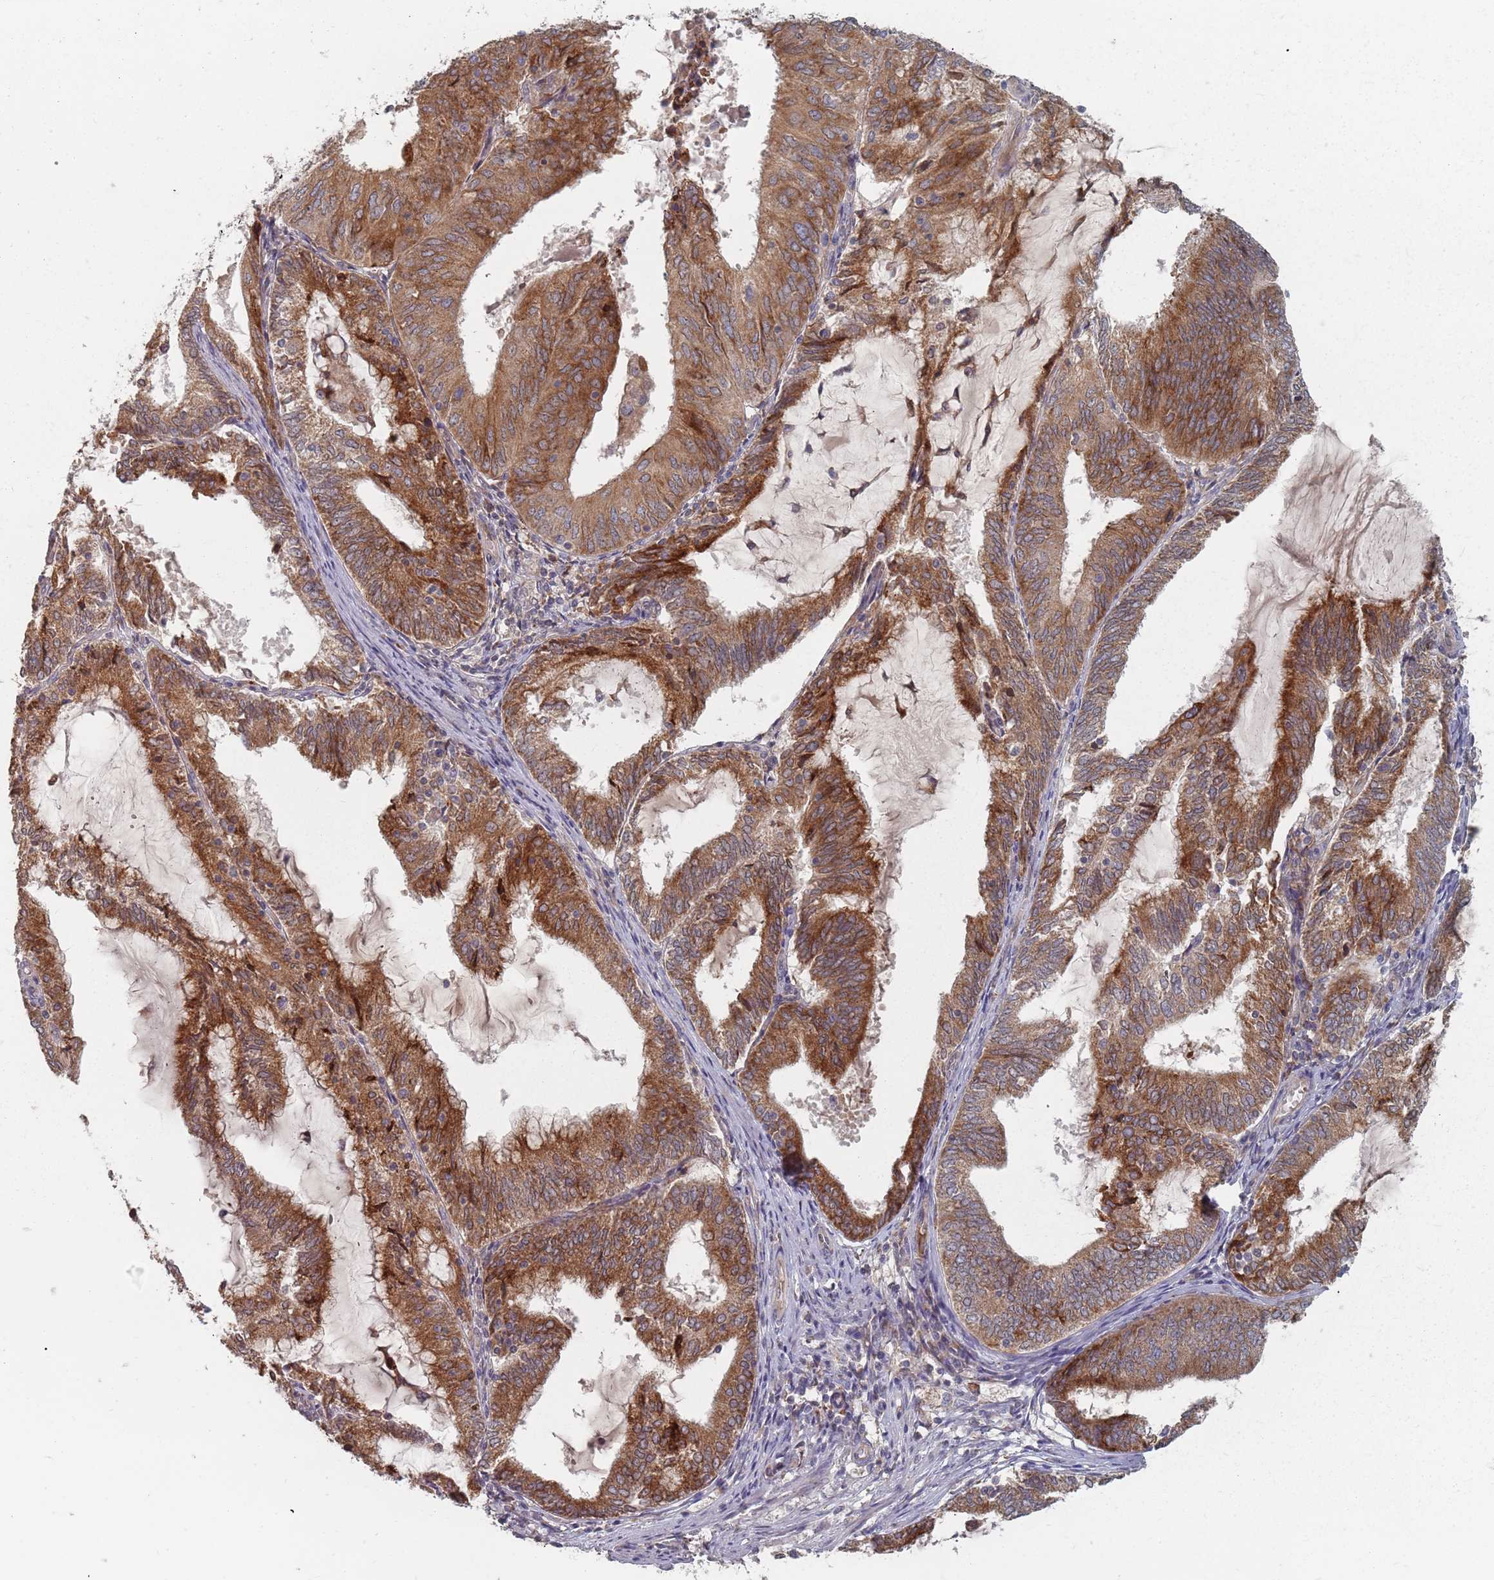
{"staining": {"intensity": "strong", "quantity": ">75%", "location": "cytoplasmic/membranous"}, "tissue": "endometrial cancer", "cell_type": "Tumor cells", "image_type": "cancer", "snomed": [{"axis": "morphology", "description": "Adenocarcinoma, NOS"}, {"axis": "topography", "description": "Endometrium"}], "caption": "Endometrial adenocarcinoma was stained to show a protein in brown. There is high levels of strong cytoplasmic/membranous expression in about >75% of tumor cells.", "gene": "ADAL", "patient": {"sex": "female", "age": 81}}